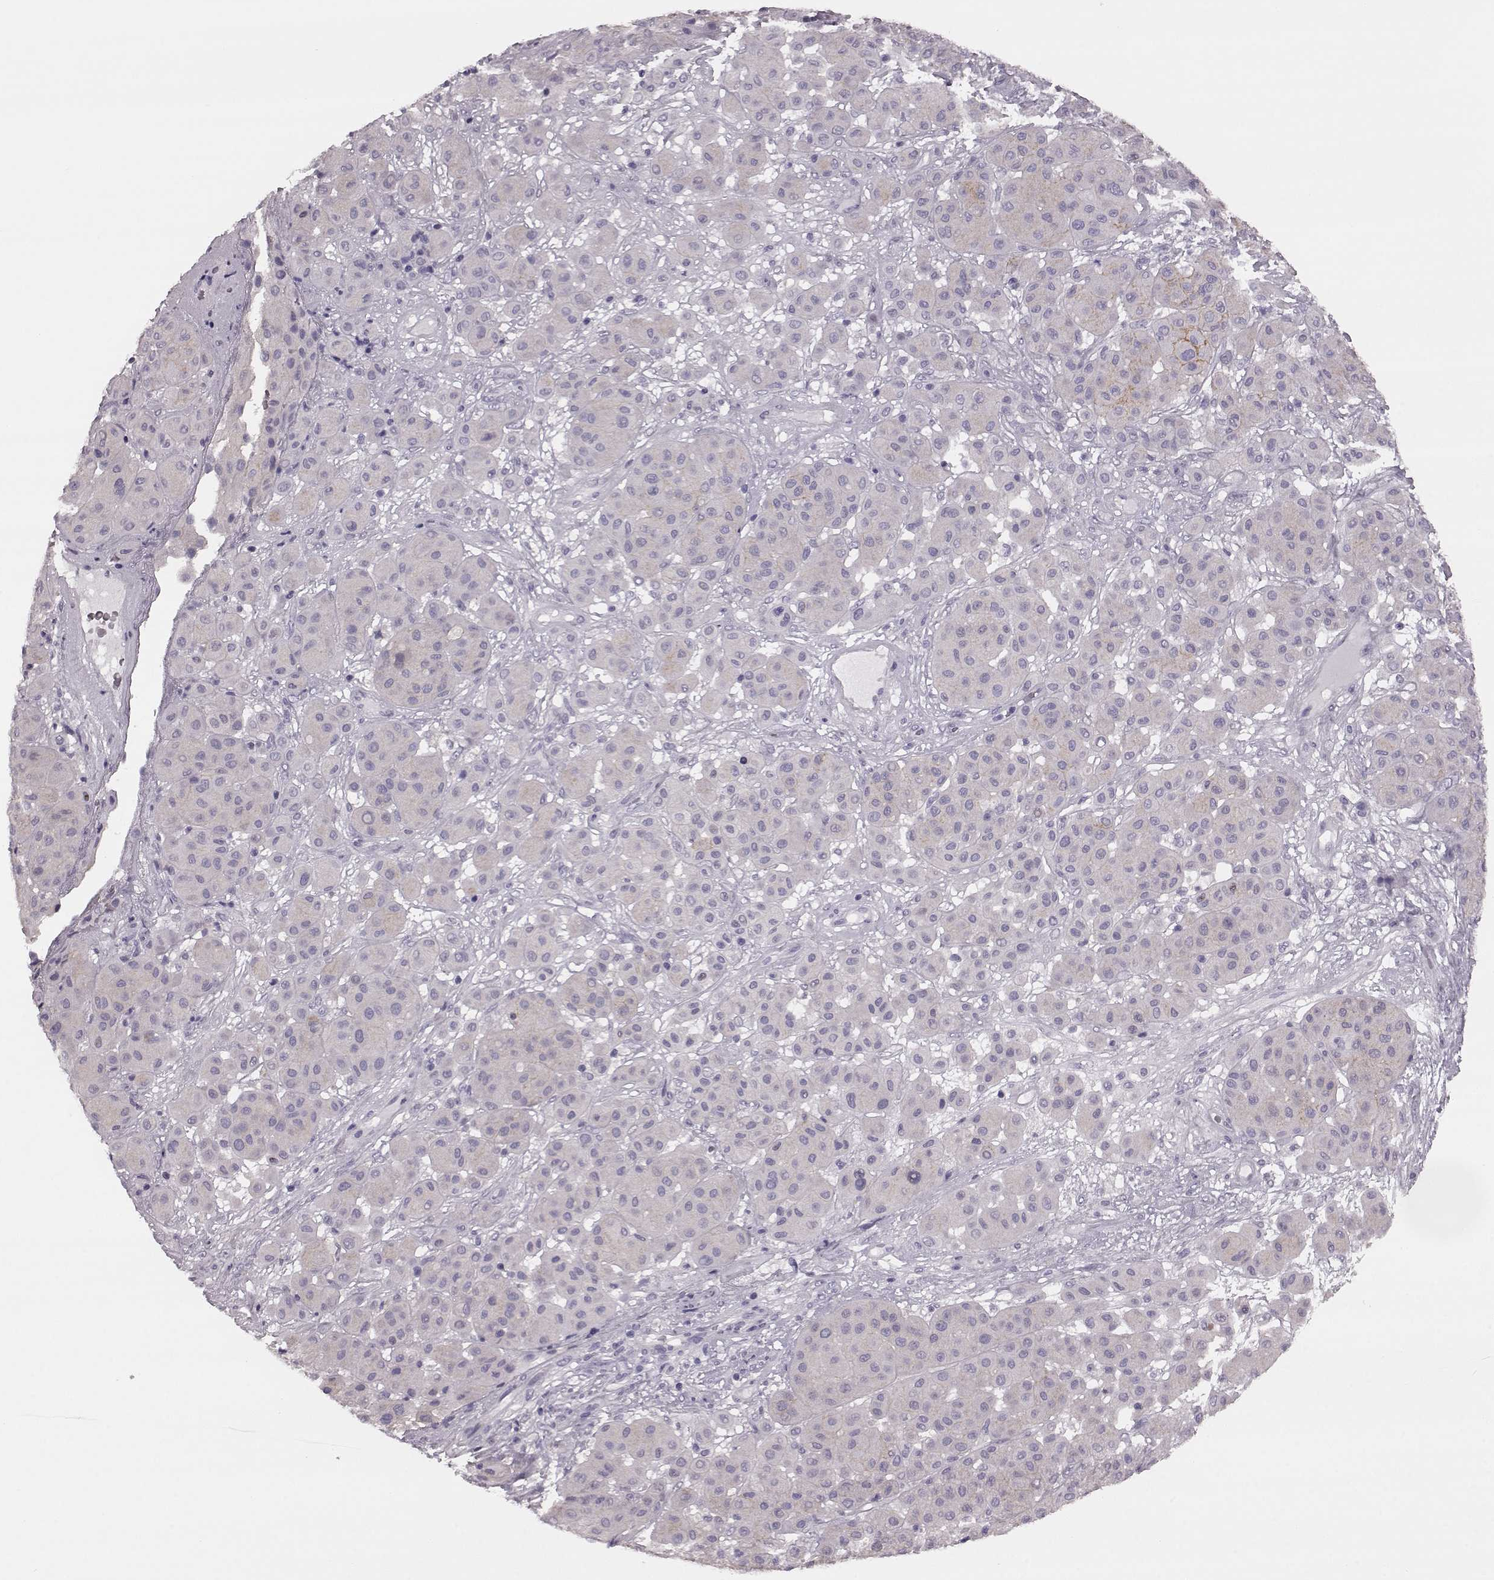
{"staining": {"intensity": "negative", "quantity": "none", "location": "none"}, "tissue": "melanoma", "cell_type": "Tumor cells", "image_type": "cancer", "snomed": [{"axis": "morphology", "description": "Malignant melanoma, Metastatic site"}, {"axis": "topography", "description": "Smooth muscle"}], "caption": "IHC photomicrograph of neoplastic tissue: human malignant melanoma (metastatic site) stained with DAB displays no significant protein expression in tumor cells. Nuclei are stained in blue.", "gene": "CRYBA2", "patient": {"sex": "male", "age": 41}}